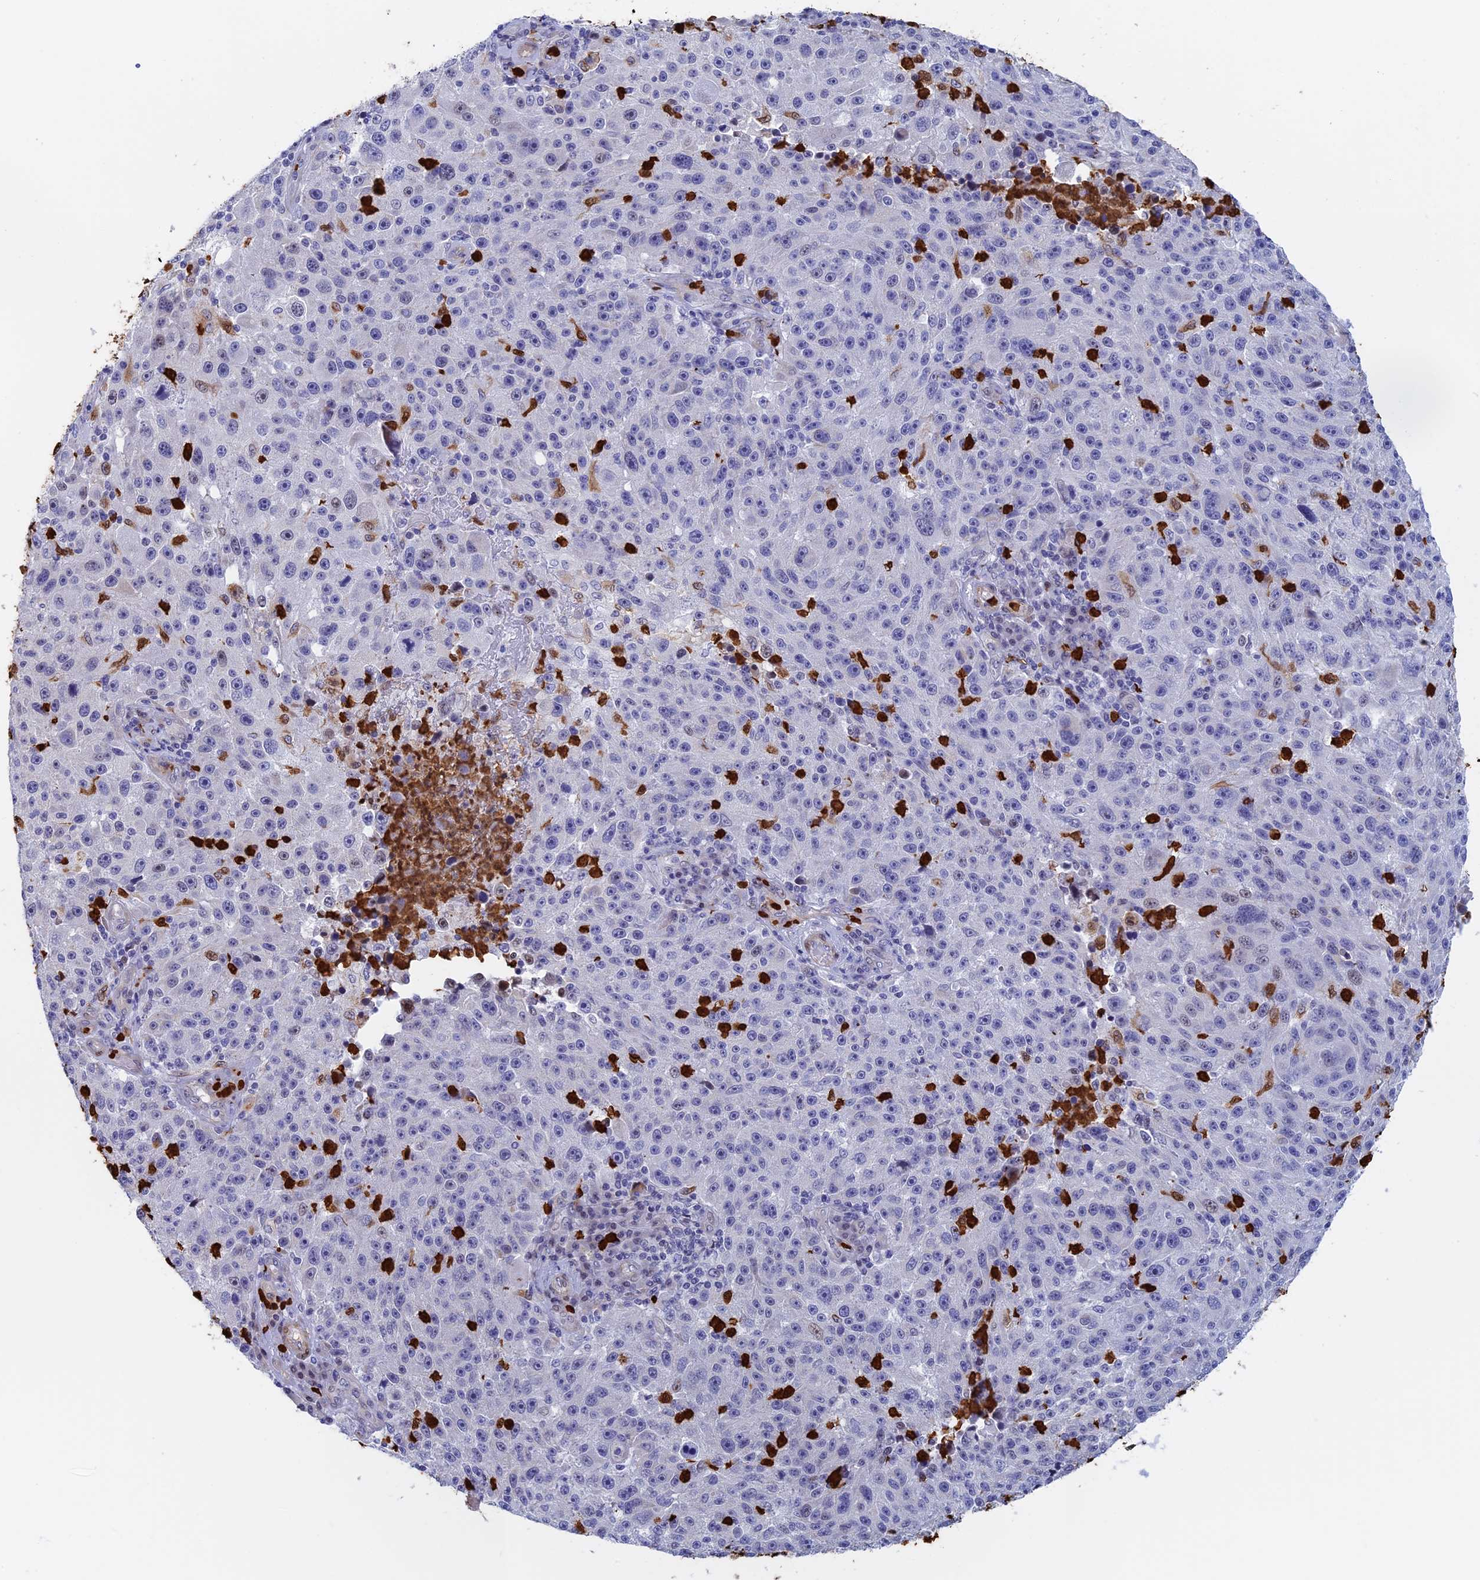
{"staining": {"intensity": "negative", "quantity": "none", "location": "none"}, "tissue": "melanoma", "cell_type": "Tumor cells", "image_type": "cancer", "snomed": [{"axis": "morphology", "description": "Malignant melanoma, NOS"}, {"axis": "topography", "description": "Skin"}], "caption": "This is an immunohistochemistry micrograph of melanoma. There is no staining in tumor cells.", "gene": "SLC26A1", "patient": {"sex": "male", "age": 53}}